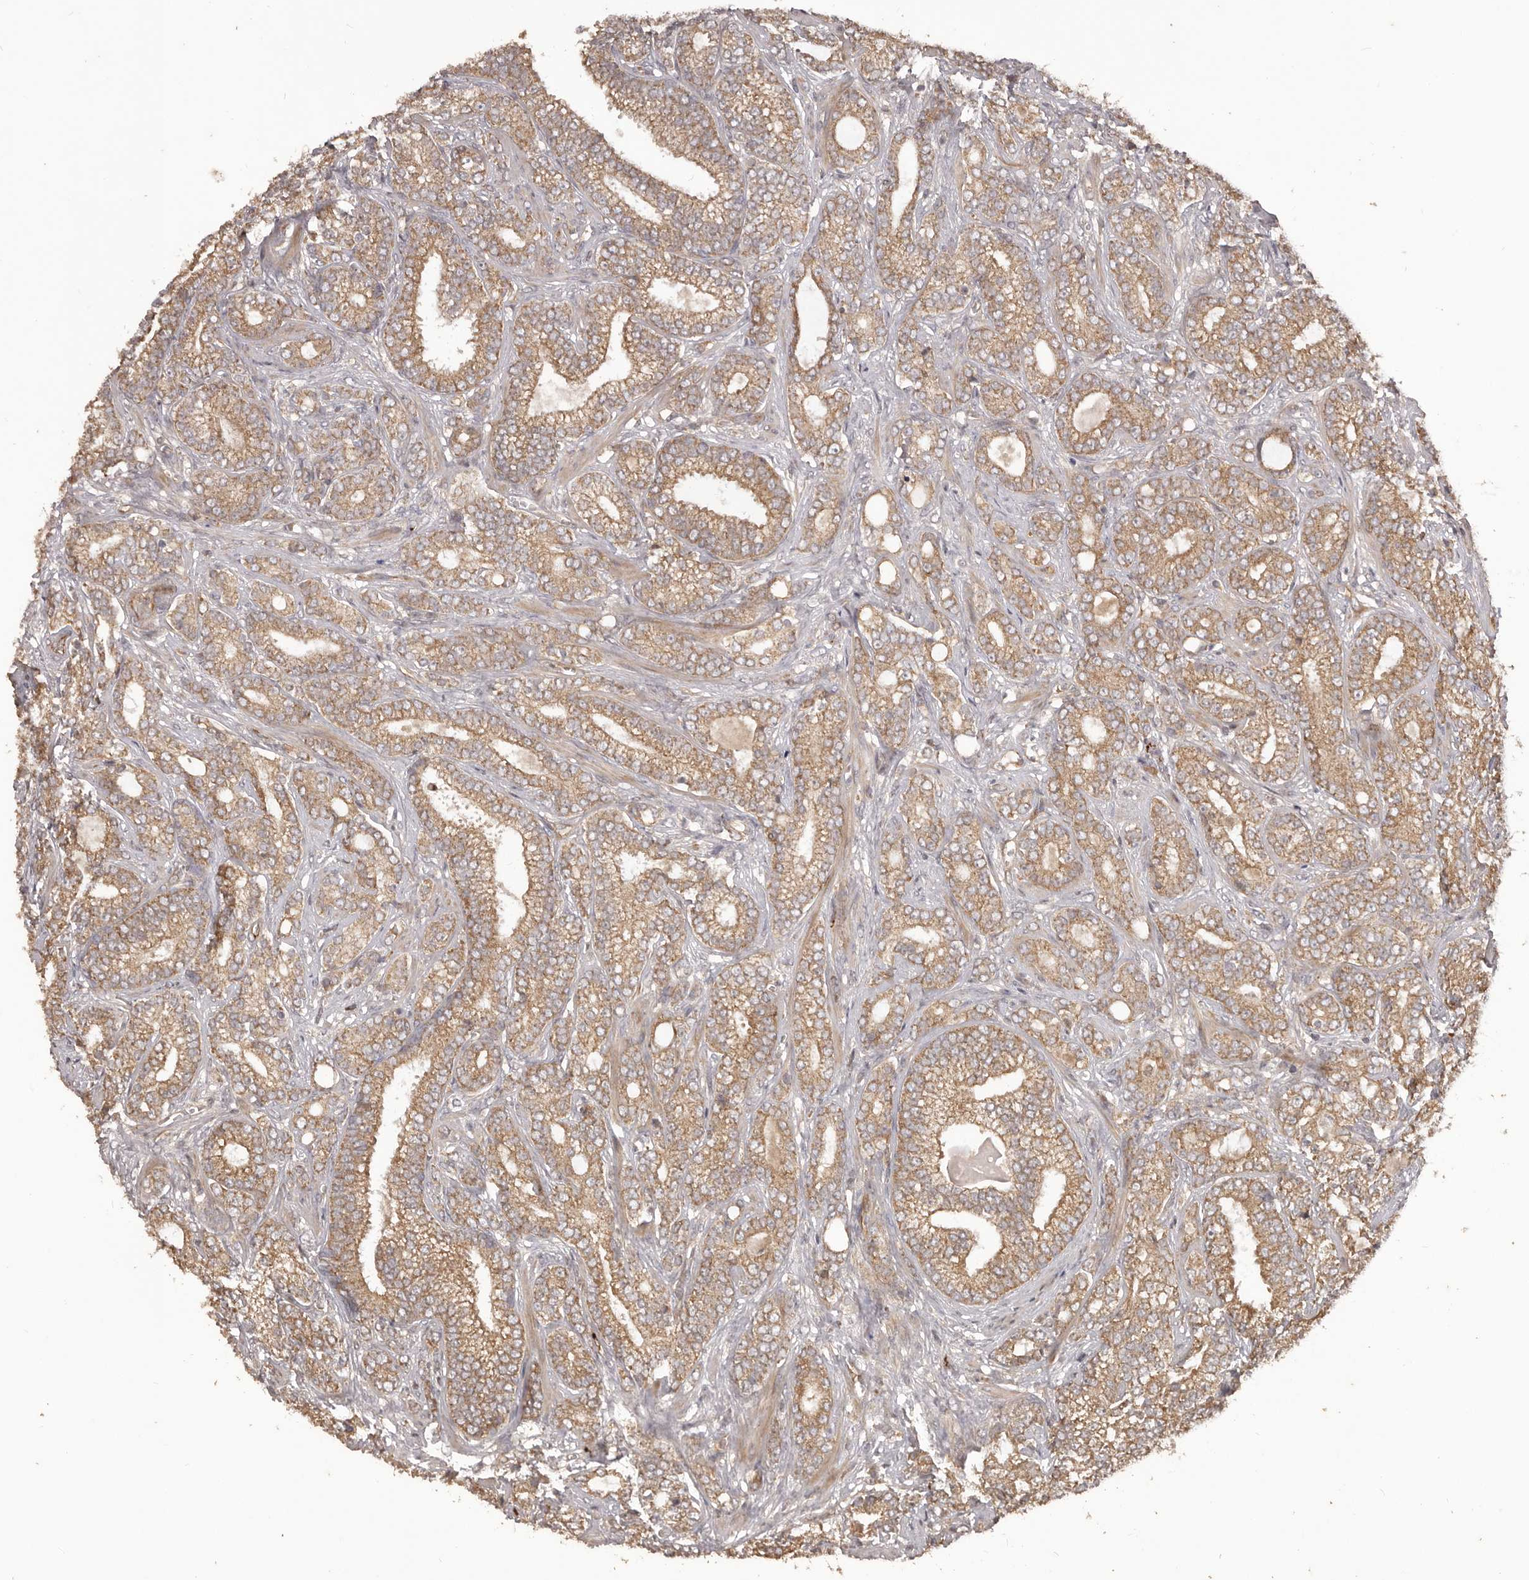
{"staining": {"intensity": "moderate", "quantity": ">75%", "location": "cytoplasmic/membranous"}, "tissue": "prostate cancer", "cell_type": "Tumor cells", "image_type": "cancer", "snomed": [{"axis": "morphology", "description": "Adenocarcinoma, High grade"}, {"axis": "topography", "description": "Prostate and seminal vesicle, NOS"}], "caption": "The immunohistochemical stain highlights moderate cytoplasmic/membranous expression in tumor cells of prostate adenocarcinoma (high-grade) tissue.", "gene": "QRSL1", "patient": {"sex": "male", "age": 67}}